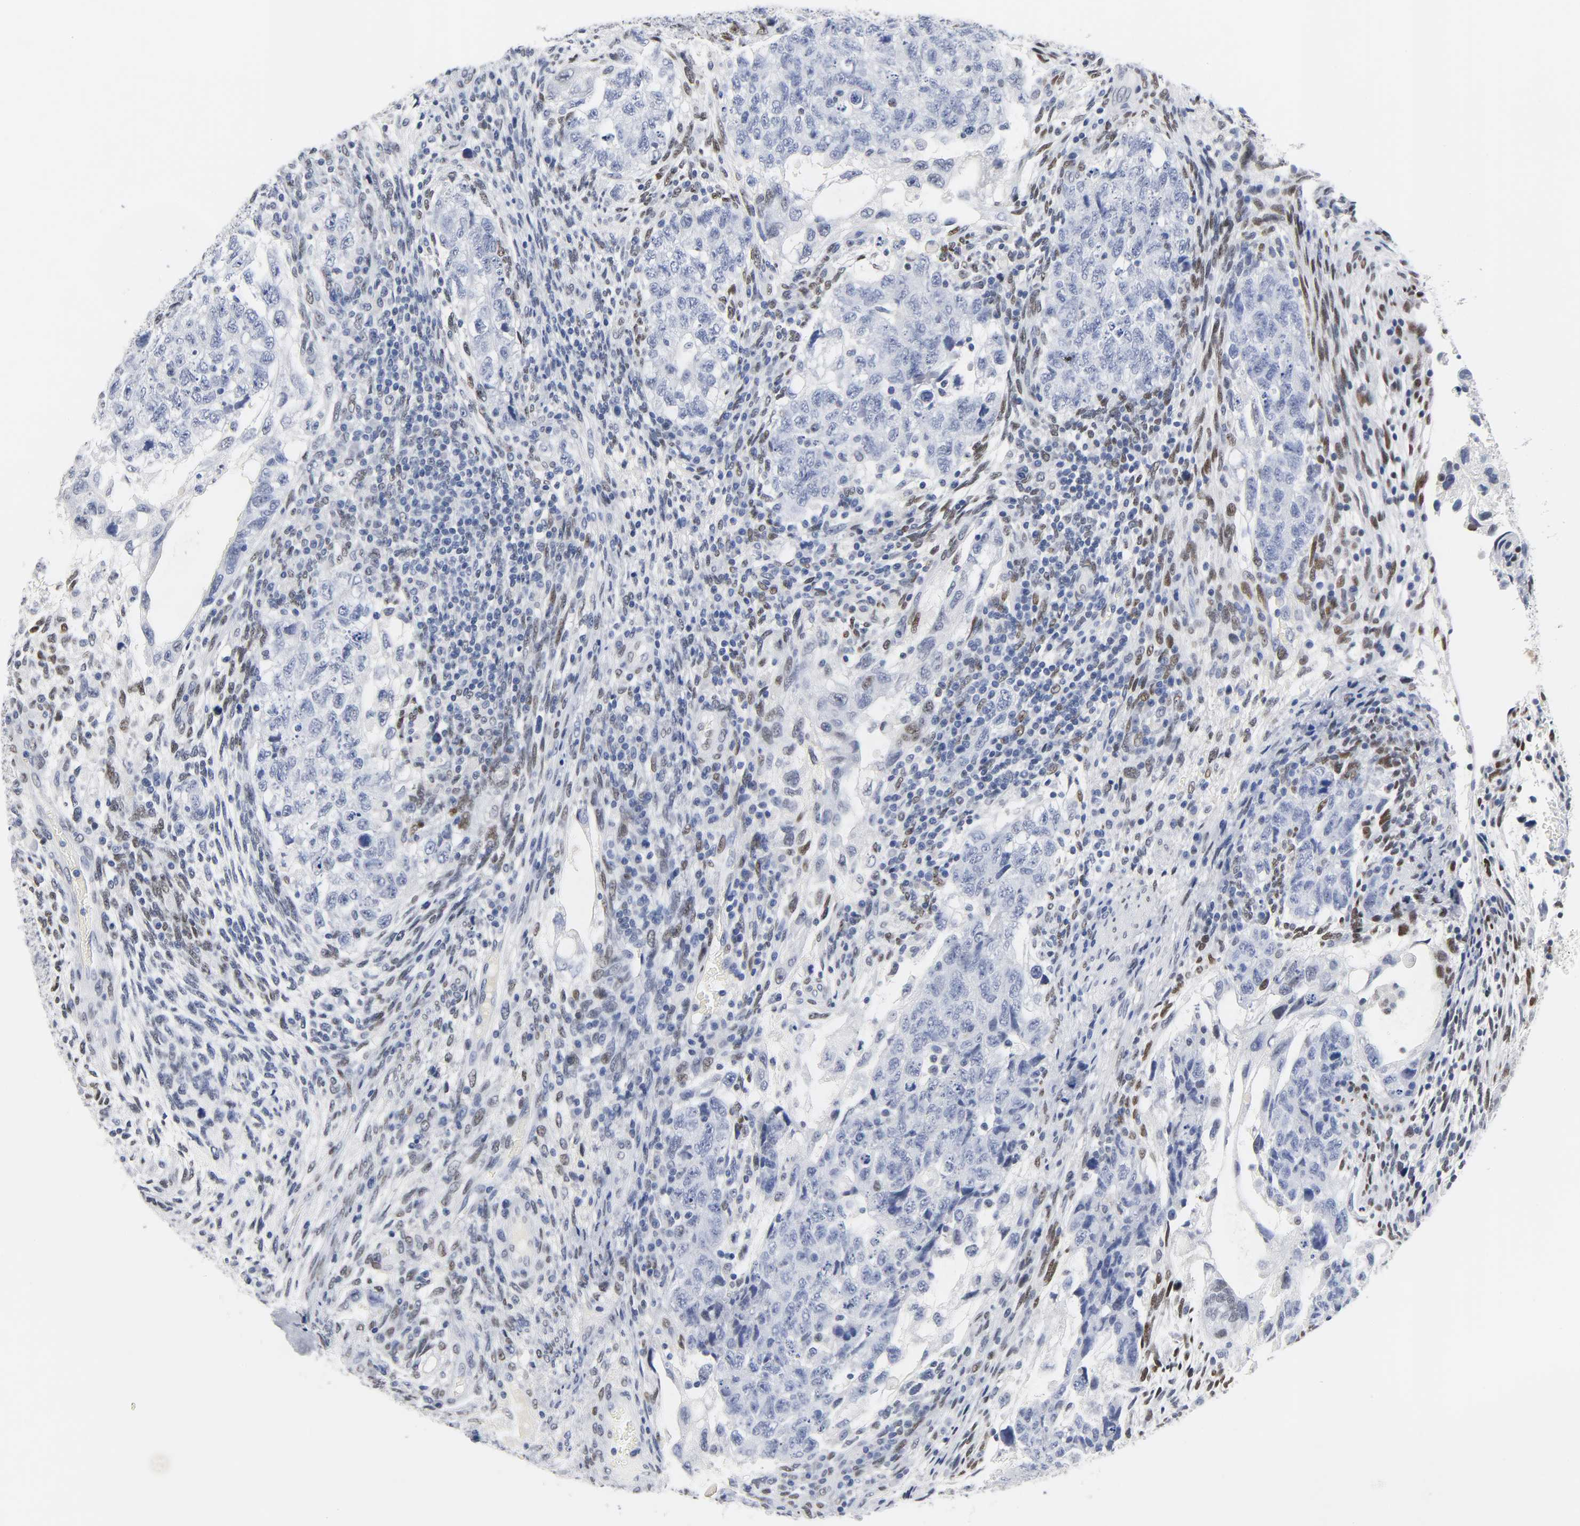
{"staining": {"intensity": "weak", "quantity": "<25%", "location": "nuclear"}, "tissue": "testis cancer", "cell_type": "Tumor cells", "image_type": "cancer", "snomed": [{"axis": "morphology", "description": "Normal tissue, NOS"}, {"axis": "morphology", "description": "Carcinoma, Embryonal, NOS"}, {"axis": "topography", "description": "Testis"}], "caption": "The immunohistochemistry histopathology image has no significant positivity in tumor cells of testis embryonal carcinoma tissue.", "gene": "NAB2", "patient": {"sex": "male", "age": 36}}